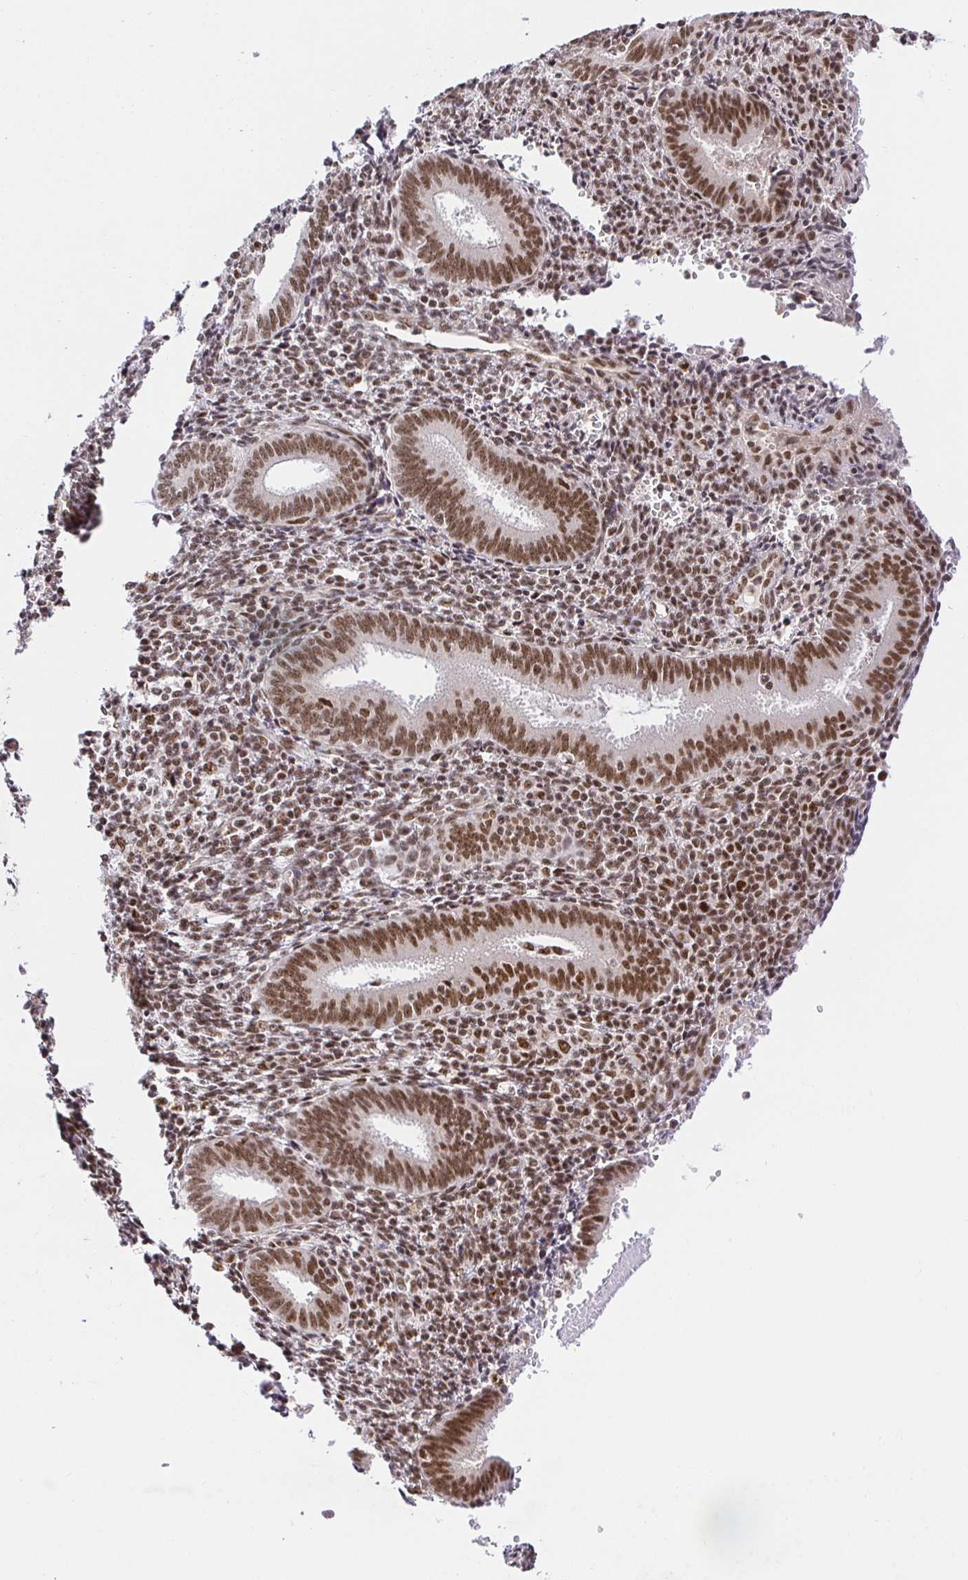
{"staining": {"intensity": "moderate", "quantity": ">75%", "location": "nuclear"}, "tissue": "endometrium", "cell_type": "Cells in endometrial stroma", "image_type": "normal", "snomed": [{"axis": "morphology", "description": "Normal tissue, NOS"}, {"axis": "topography", "description": "Endometrium"}], "caption": "Protein expression analysis of benign human endometrium reveals moderate nuclear expression in approximately >75% of cells in endometrial stroma.", "gene": "USF1", "patient": {"sex": "female", "age": 41}}